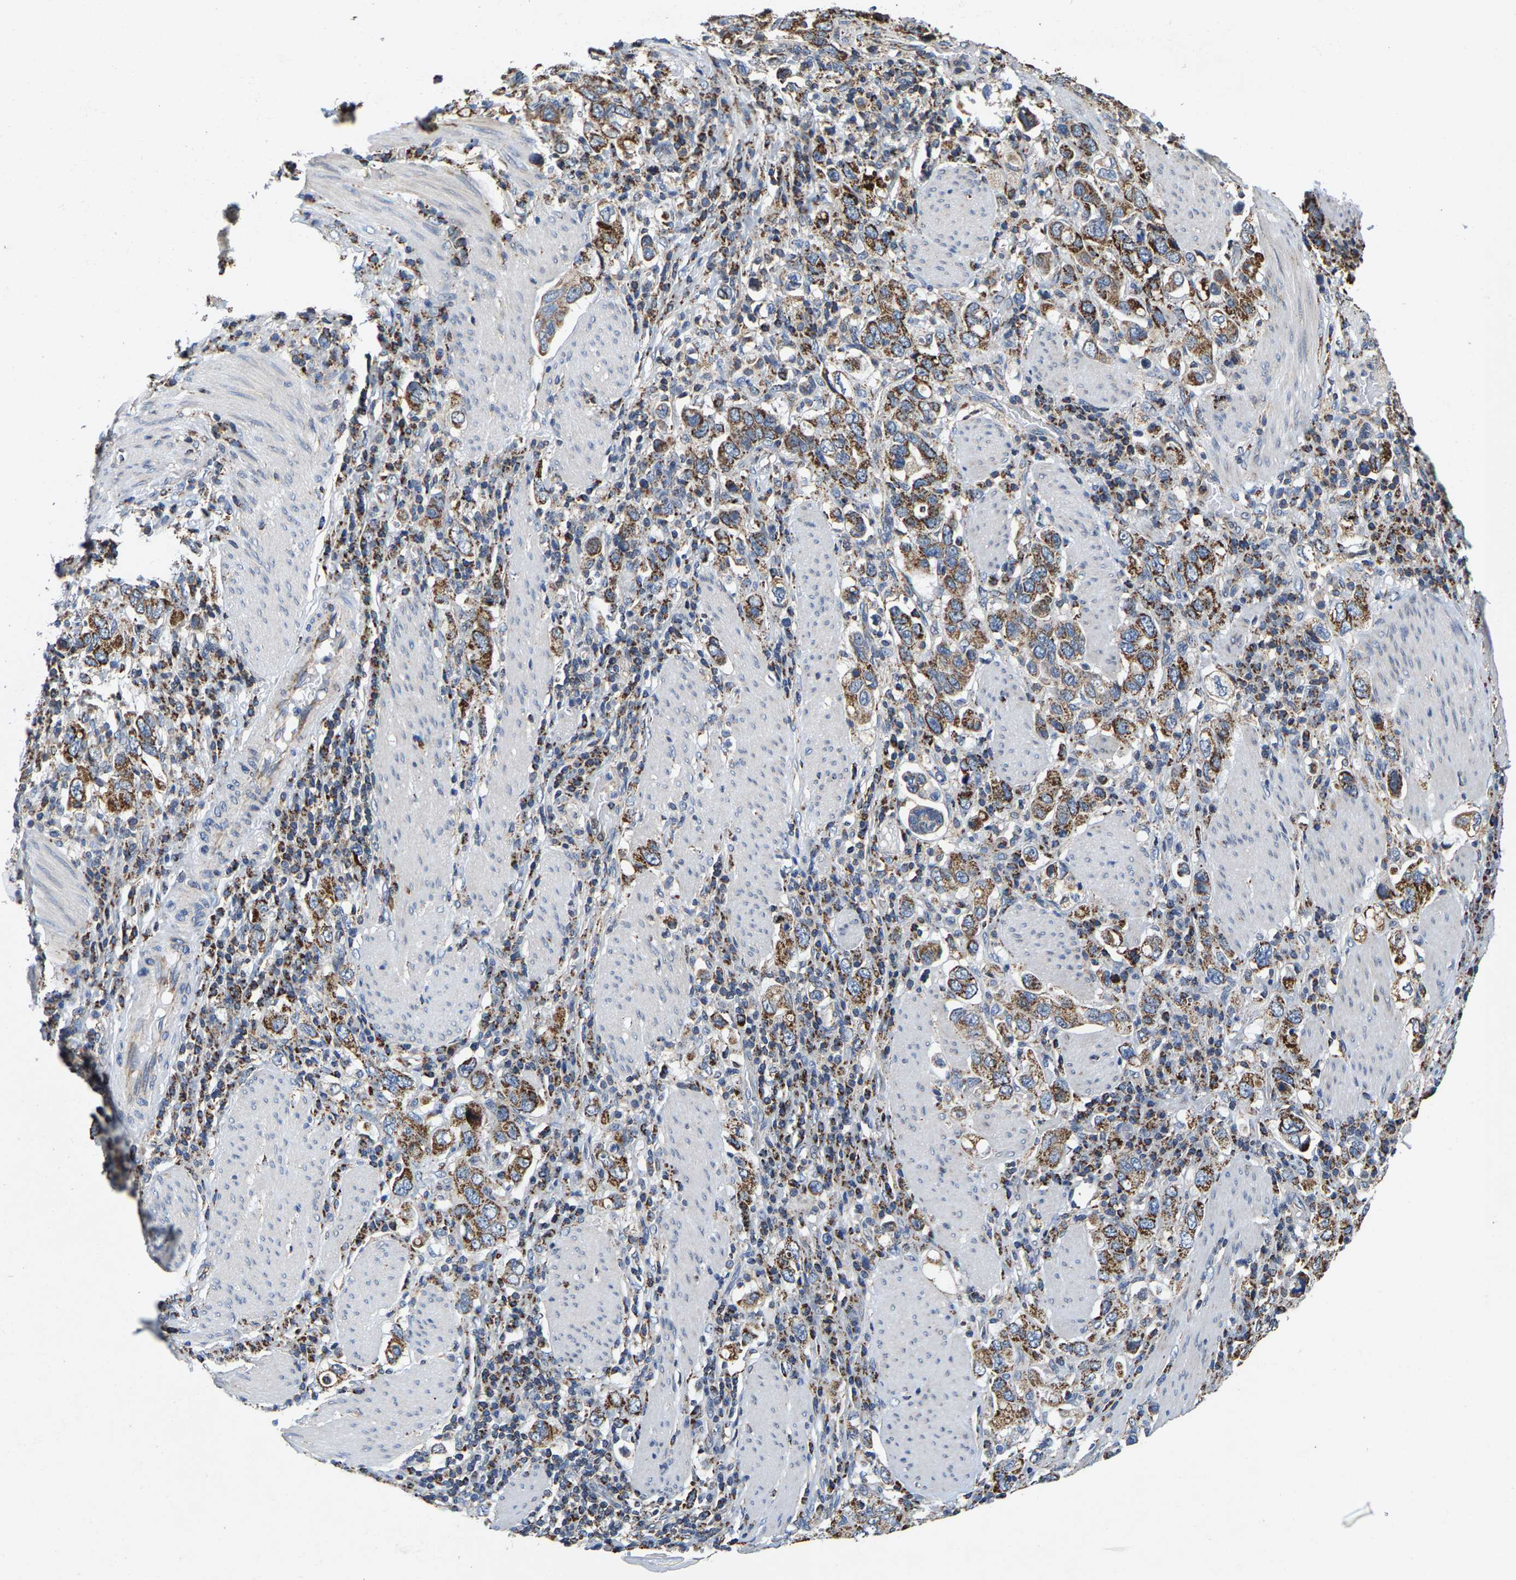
{"staining": {"intensity": "moderate", "quantity": ">75%", "location": "cytoplasmic/membranous"}, "tissue": "stomach cancer", "cell_type": "Tumor cells", "image_type": "cancer", "snomed": [{"axis": "morphology", "description": "Adenocarcinoma, NOS"}, {"axis": "topography", "description": "Stomach, upper"}], "caption": "Brown immunohistochemical staining in human stomach cancer (adenocarcinoma) displays moderate cytoplasmic/membranous positivity in about >75% of tumor cells. The protein of interest is stained brown, and the nuclei are stained in blue (DAB IHC with brightfield microscopy, high magnification).", "gene": "SHMT2", "patient": {"sex": "male", "age": 62}}